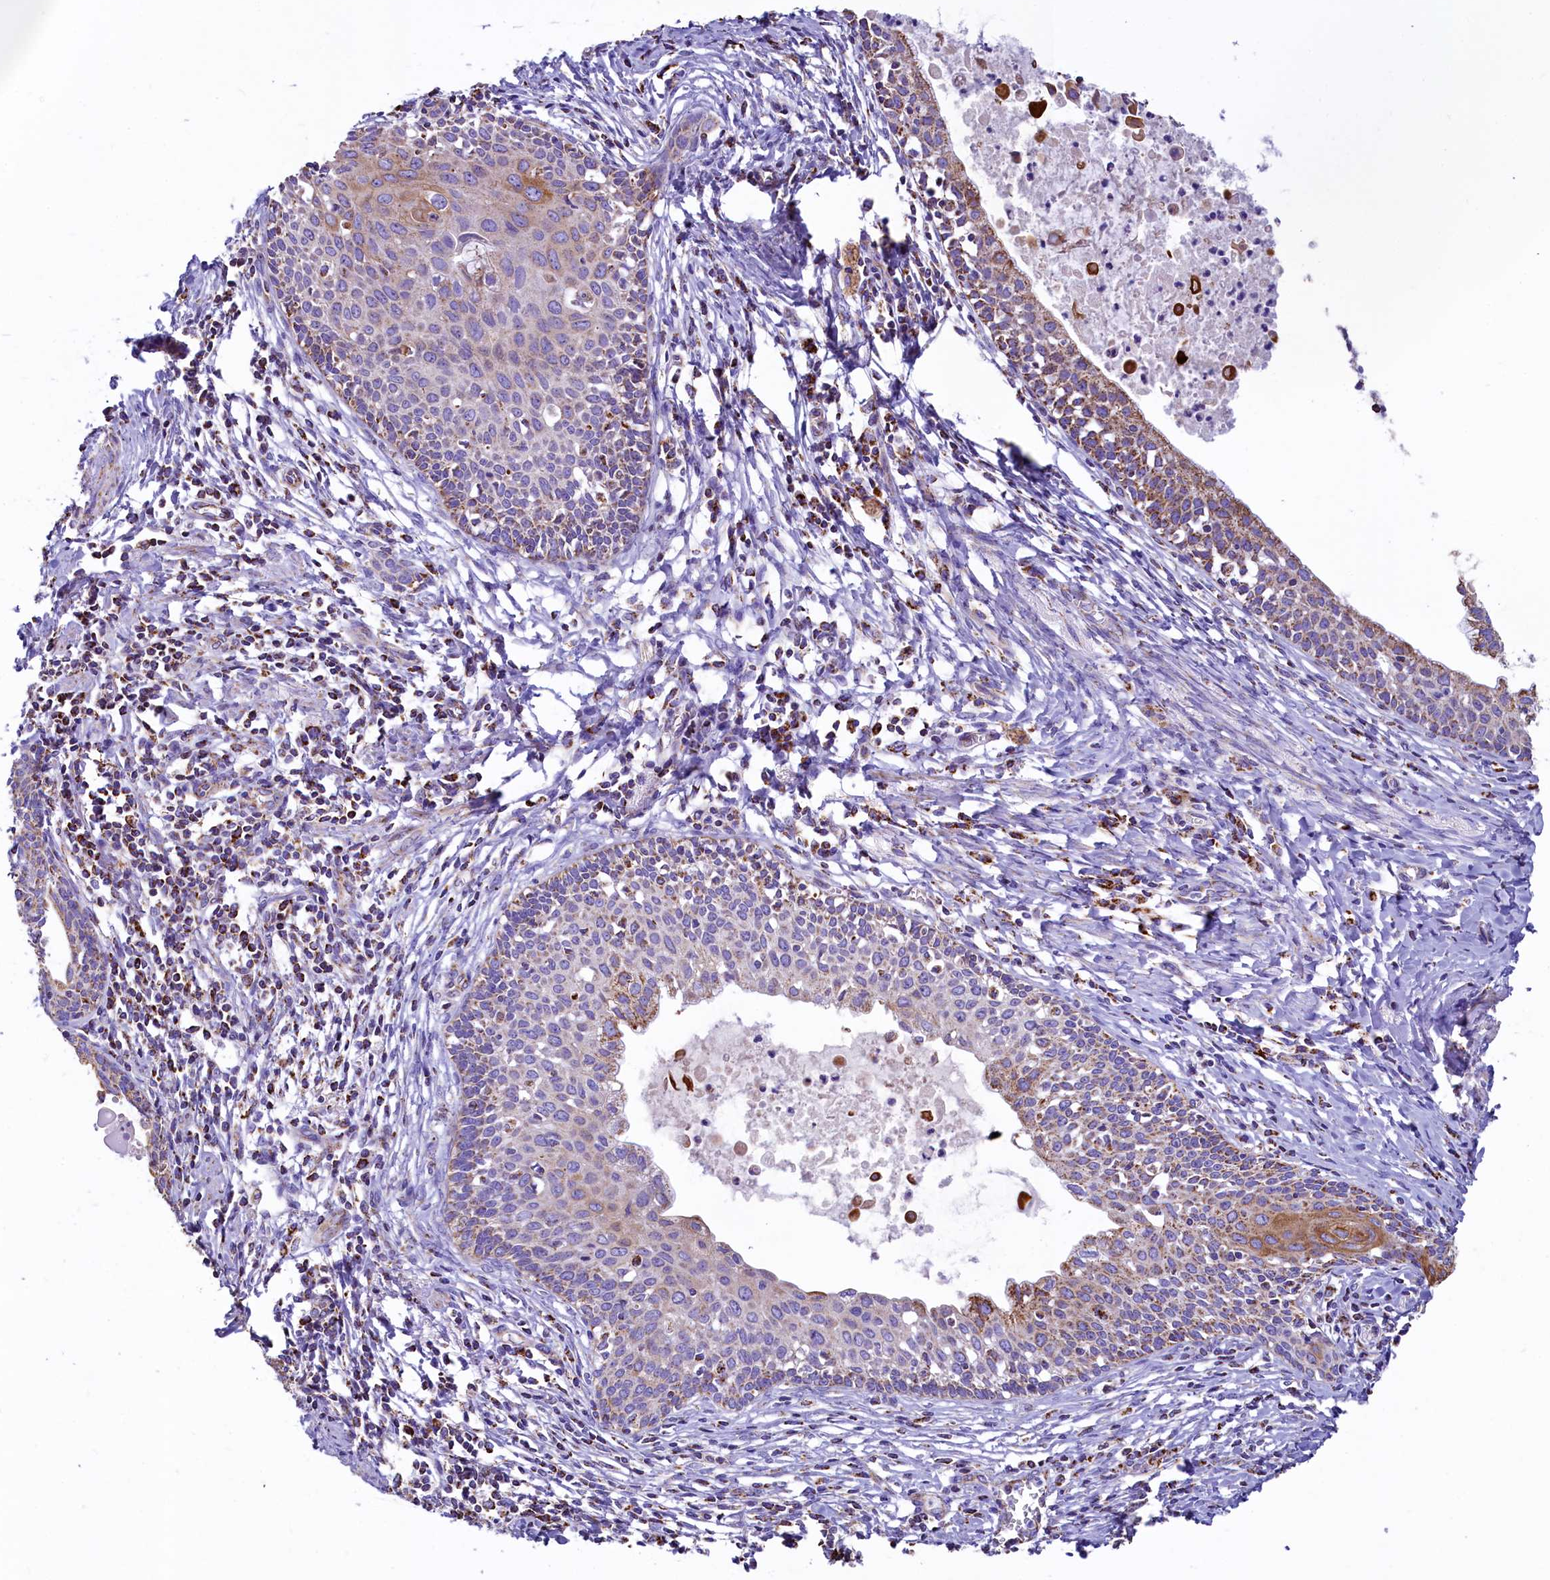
{"staining": {"intensity": "strong", "quantity": "<25%", "location": "cytoplasmic/membranous"}, "tissue": "cervical cancer", "cell_type": "Tumor cells", "image_type": "cancer", "snomed": [{"axis": "morphology", "description": "Squamous cell carcinoma, NOS"}, {"axis": "topography", "description": "Cervix"}], "caption": "Protein expression analysis of human cervical cancer reveals strong cytoplasmic/membranous expression in approximately <25% of tumor cells.", "gene": "IDH3A", "patient": {"sex": "female", "age": 52}}